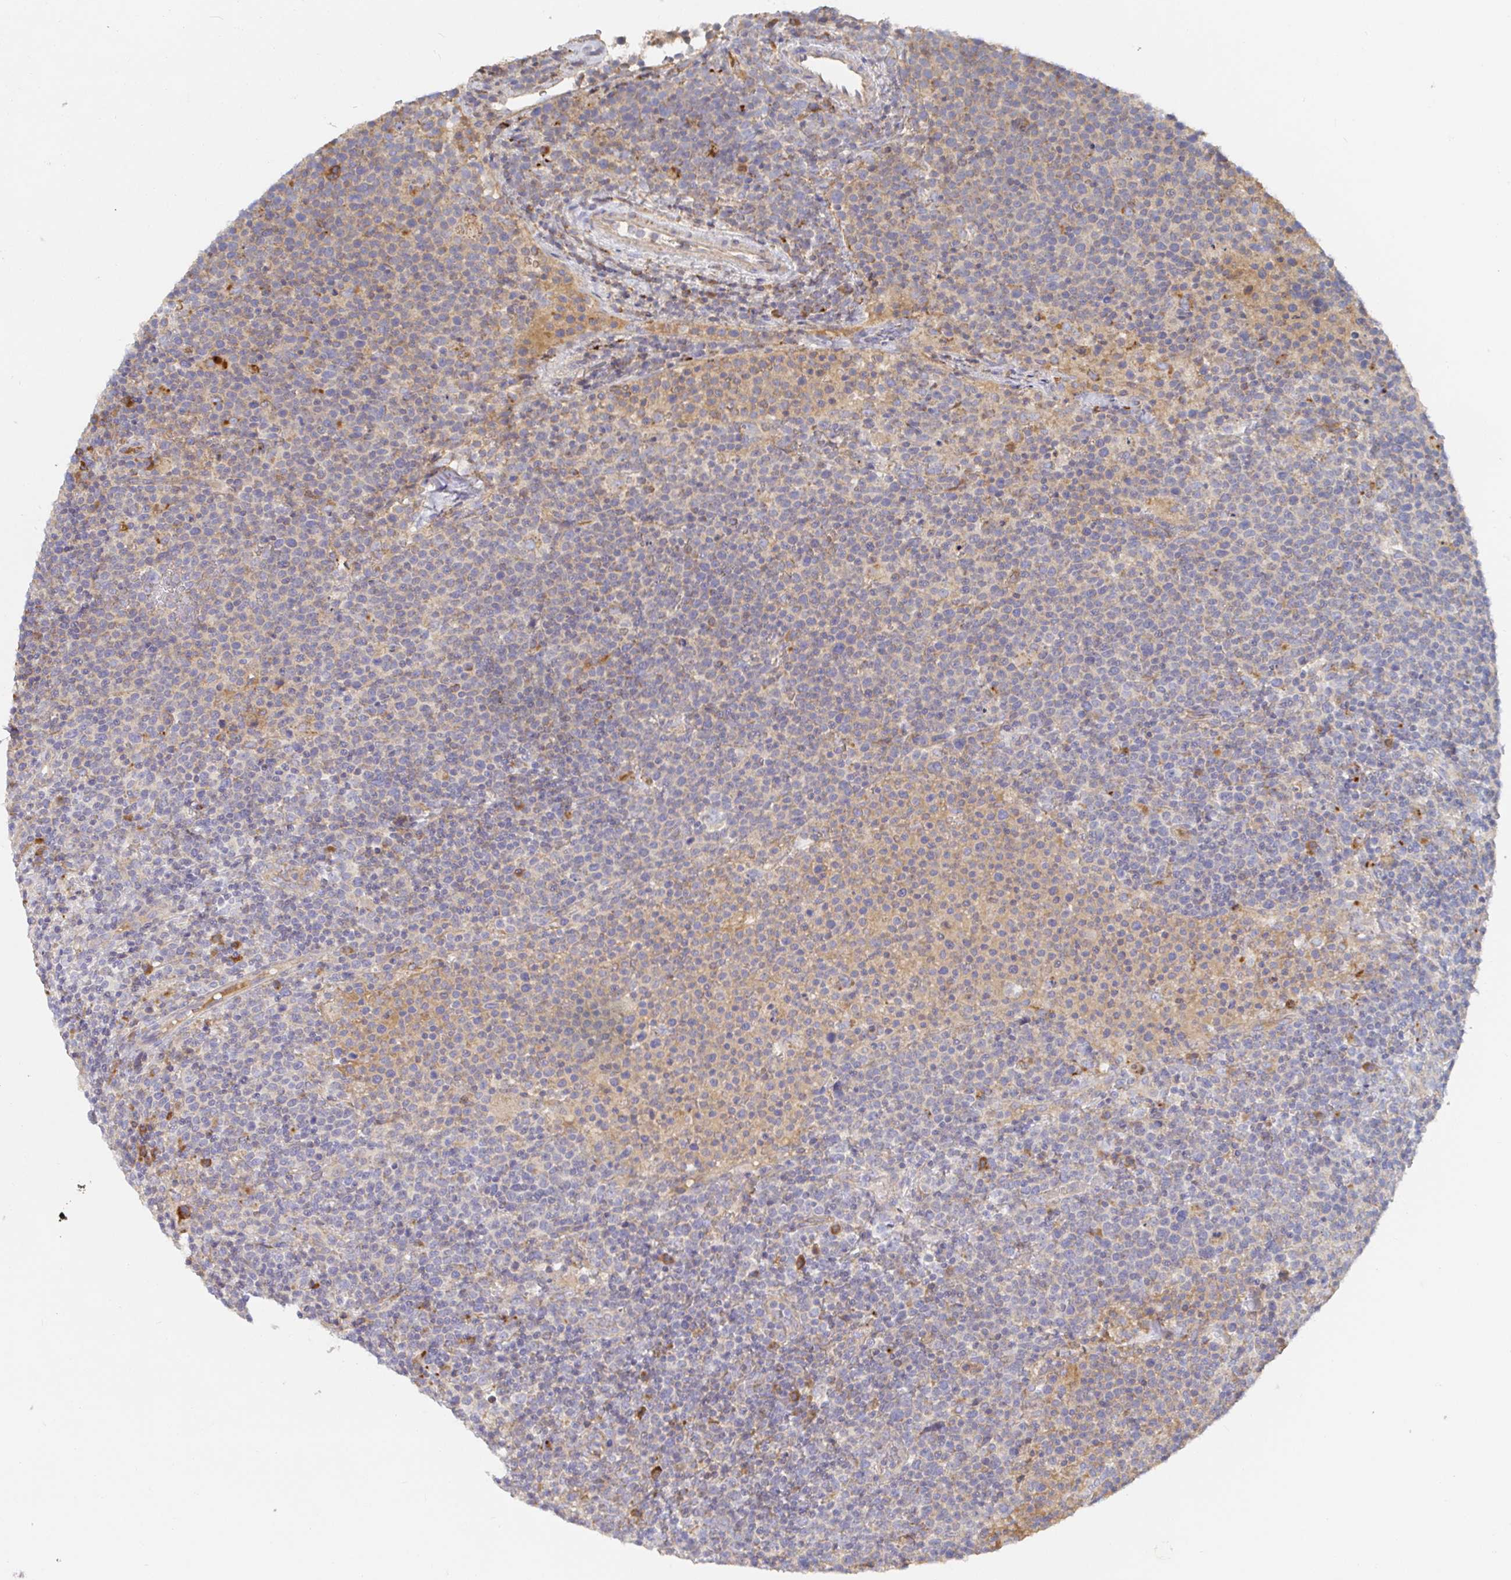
{"staining": {"intensity": "negative", "quantity": "none", "location": "none"}, "tissue": "lymphoma", "cell_type": "Tumor cells", "image_type": "cancer", "snomed": [{"axis": "morphology", "description": "Malignant lymphoma, non-Hodgkin's type, High grade"}, {"axis": "topography", "description": "Lymph node"}], "caption": "DAB immunohistochemical staining of high-grade malignant lymphoma, non-Hodgkin's type displays no significant positivity in tumor cells.", "gene": "IRAK2", "patient": {"sex": "male", "age": 61}}